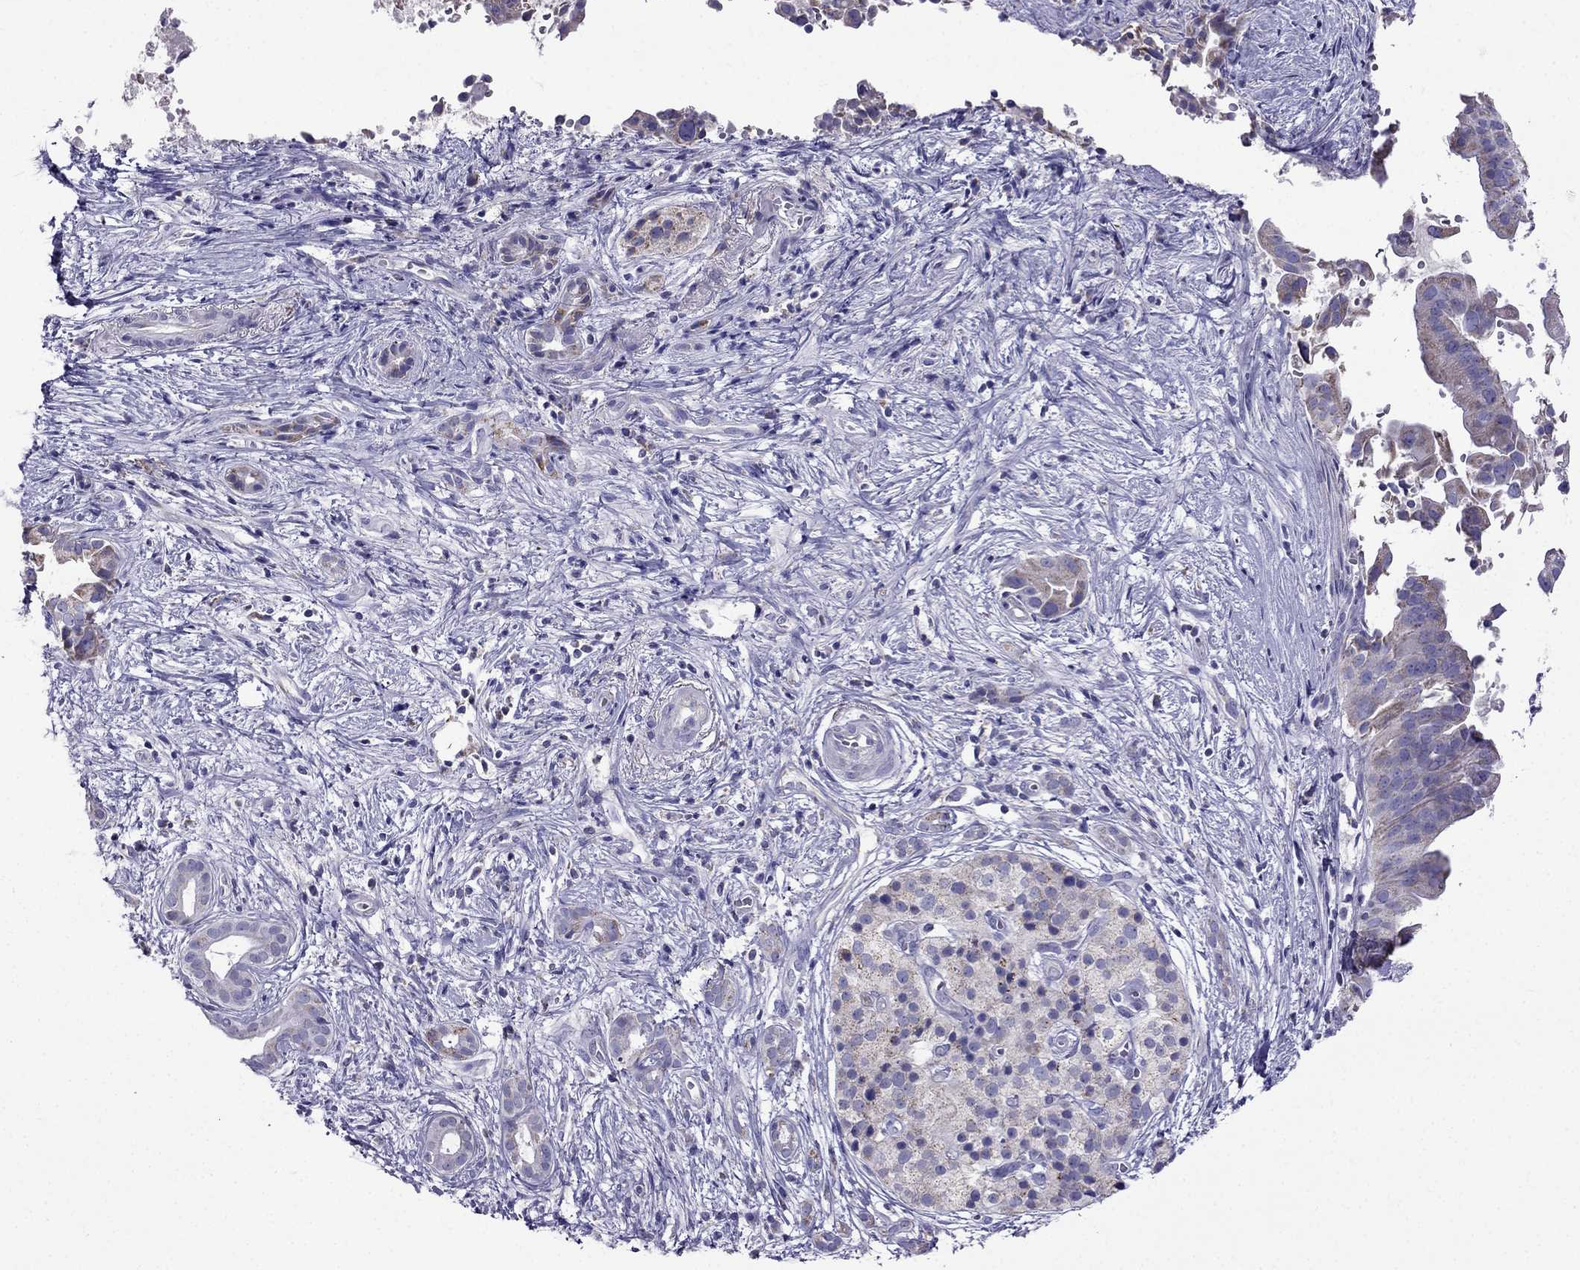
{"staining": {"intensity": "weak", "quantity": "<25%", "location": "cytoplasmic/membranous"}, "tissue": "pancreatic cancer", "cell_type": "Tumor cells", "image_type": "cancer", "snomed": [{"axis": "morphology", "description": "Adenocarcinoma, NOS"}, {"axis": "topography", "description": "Pancreas"}], "caption": "Immunohistochemistry image of neoplastic tissue: pancreatic cancer (adenocarcinoma) stained with DAB displays no significant protein positivity in tumor cells.", "gene": "DSC1", "patient": {"sex": "male", "age": 61}}